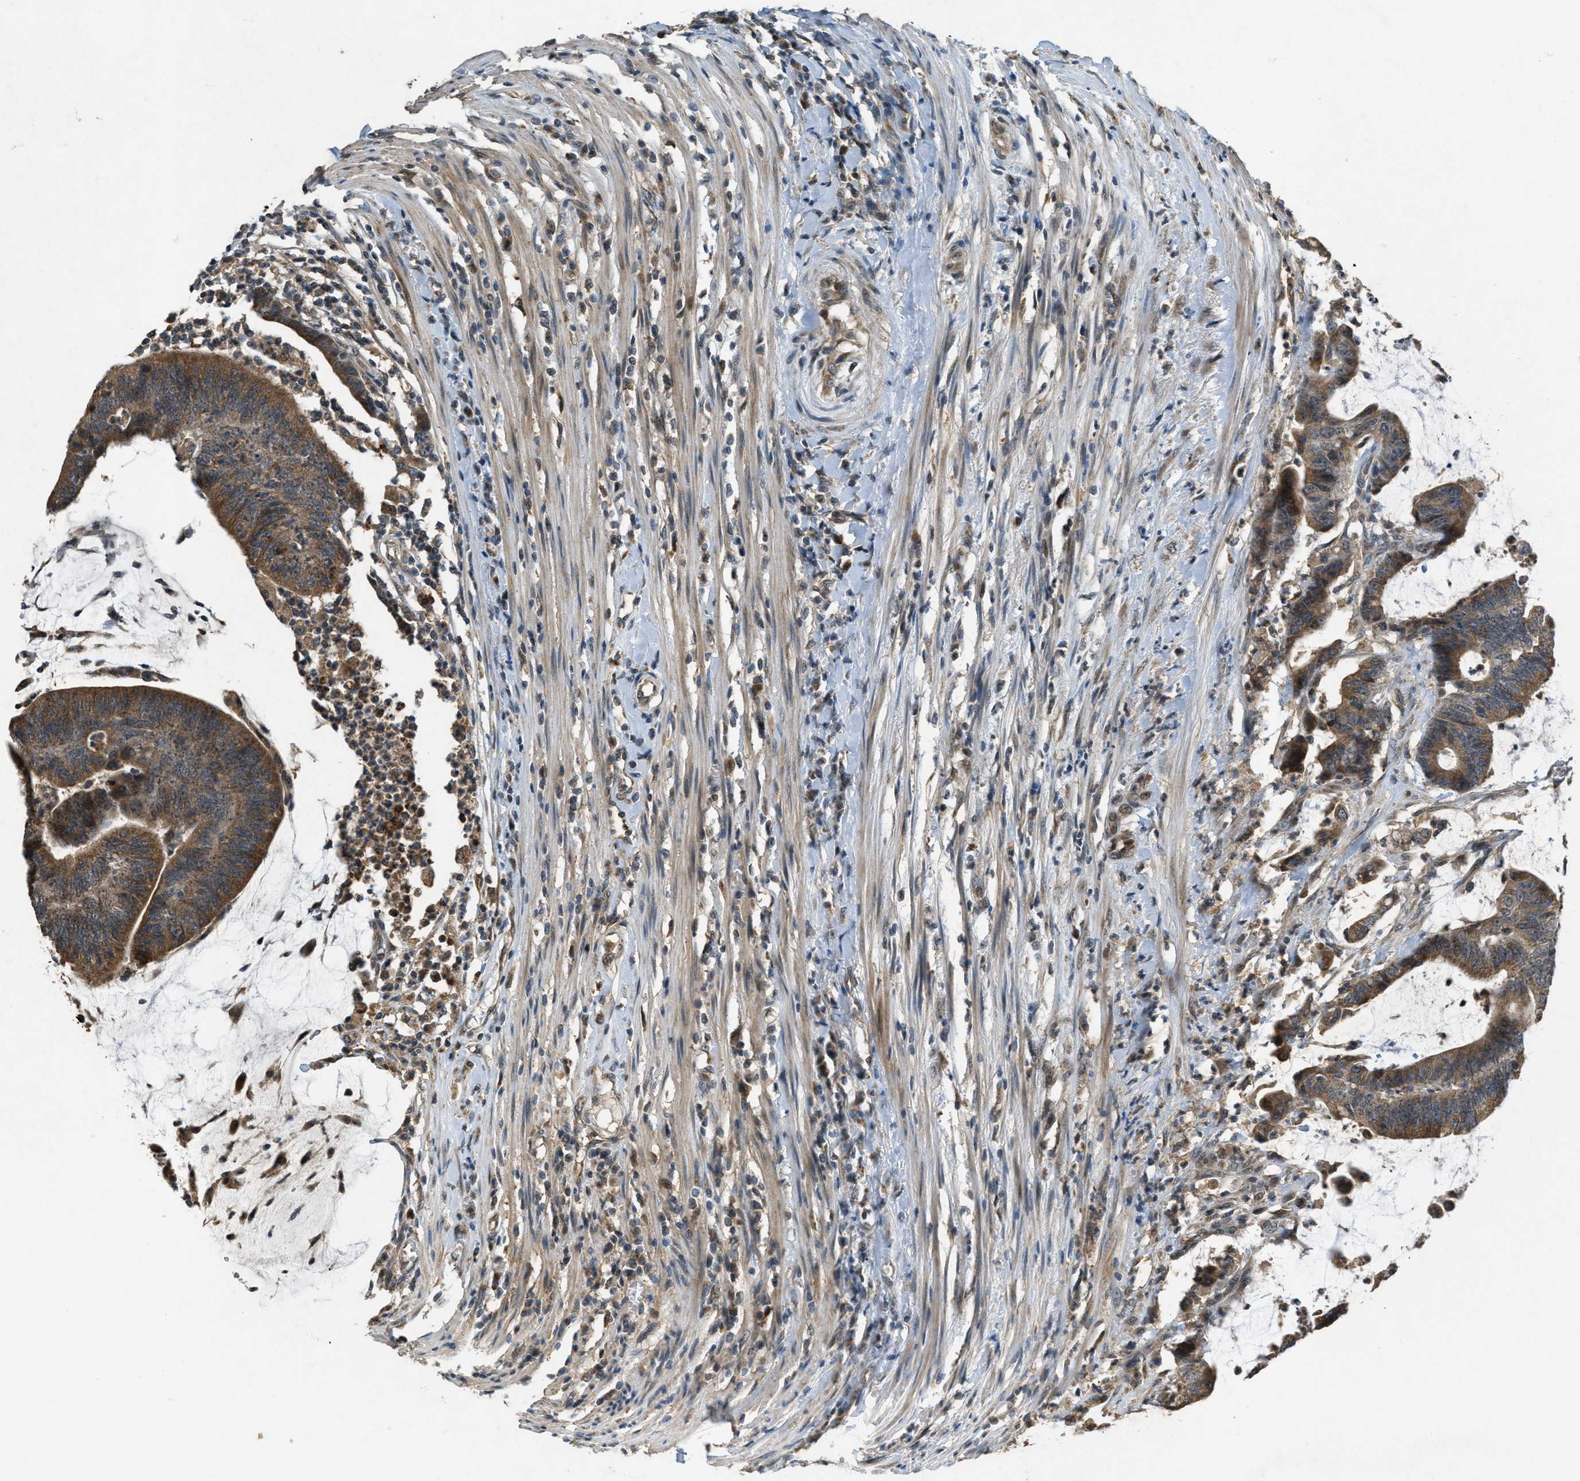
{"staining": {"intensity": "moderate", "quantity": ">75%", "location": "cytoplasmic/membranous"}, "tissue": "colorectal cancer", "cell_type": "Tumor cells", "image_type": "cancer", "snomed": [{"axis": "morphology", "description": "Adenocarcinoma, NOS"}, {"axis": "topography", "description": "Rectum"}], "caption": "A brown stain shows moderate cytoplasmic/membranous staining of a protein in colorectal cancer tumor cells. The staining was performed using DAB (3,3'-diaminobenzidine), with brown indicating positive protein expression. Nuclei are stained blue with hematoxylin.", "gene": "PPP1R15A", "patient": {"sex": "female", "age": 66}}